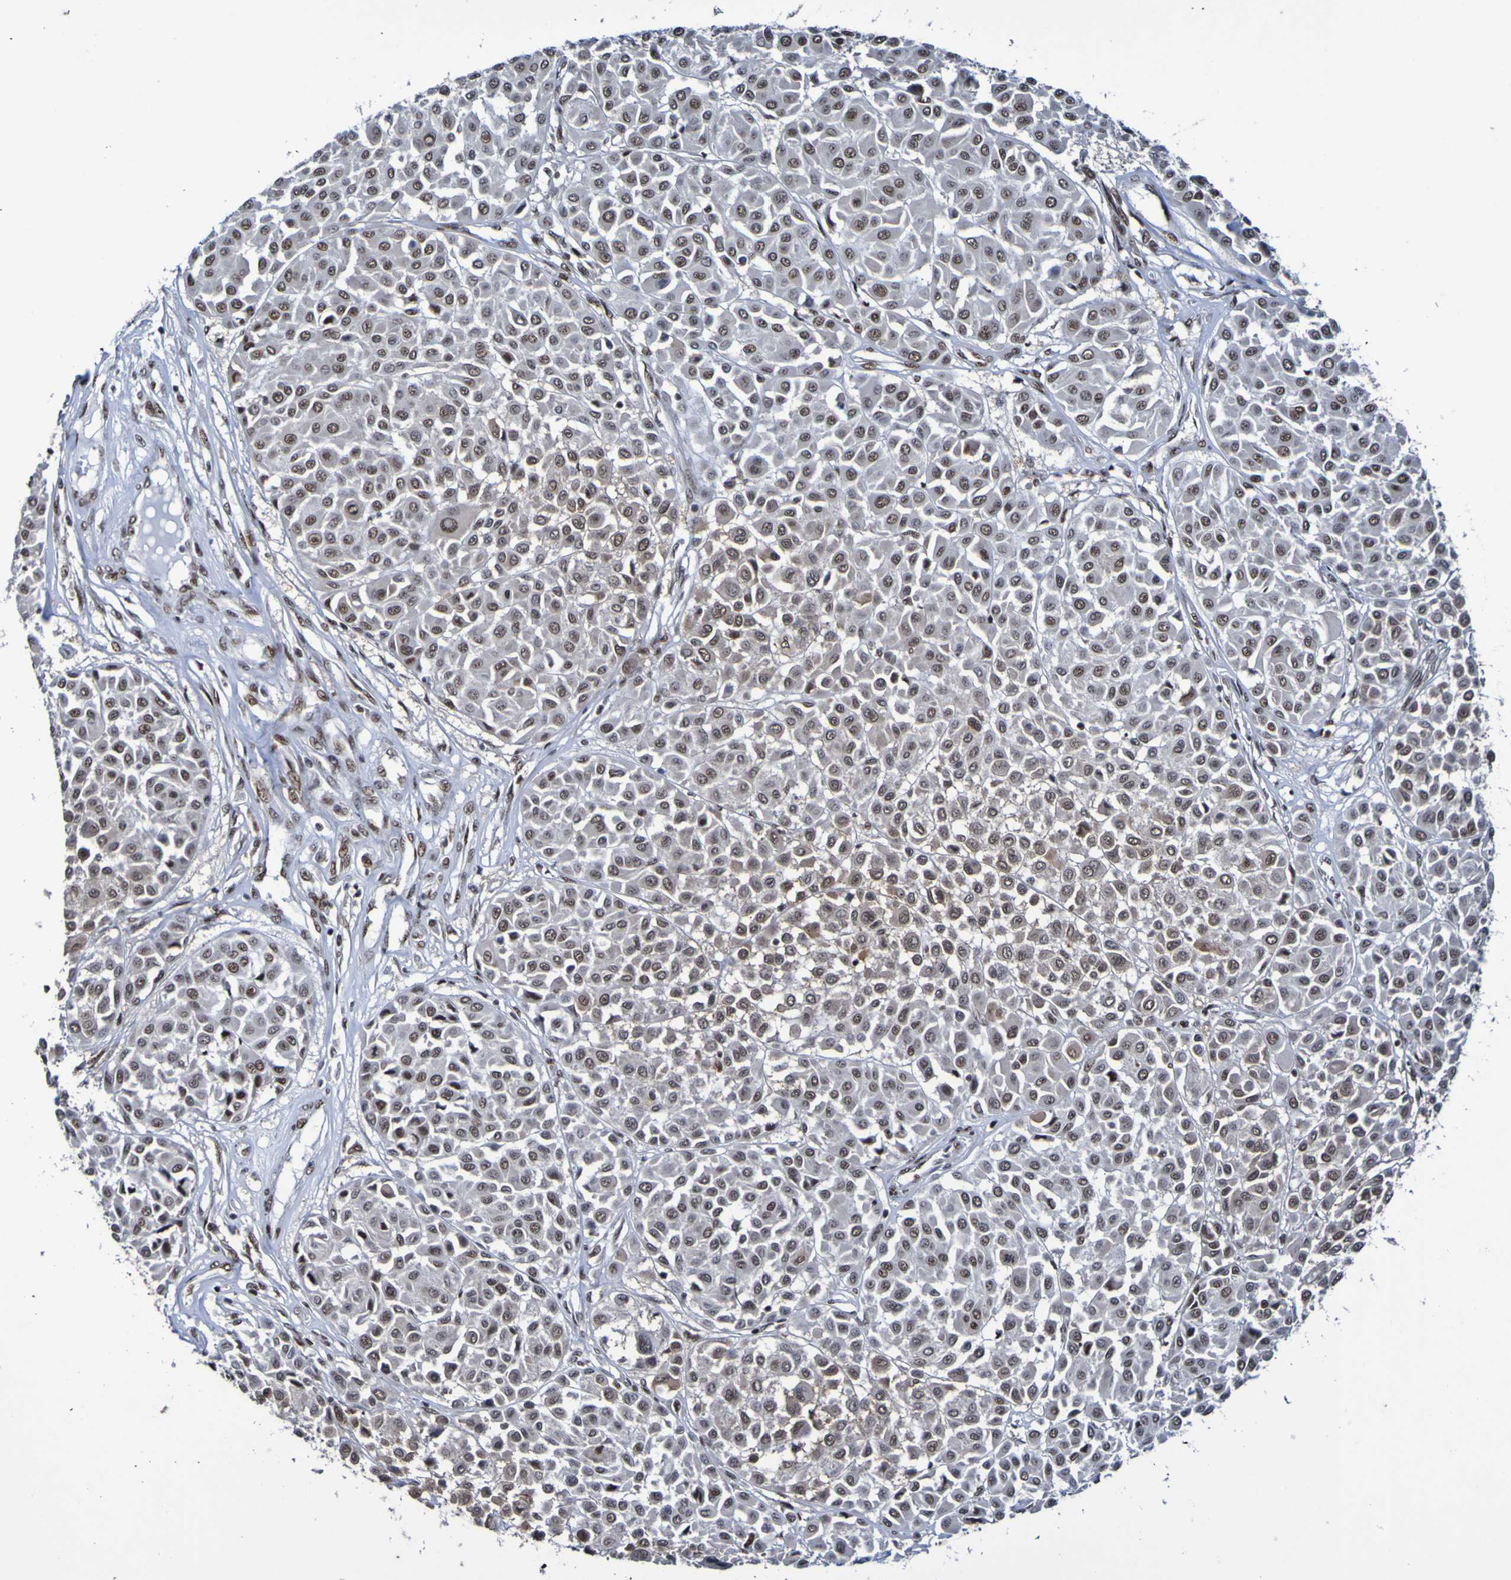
{"staining": {"intensity": "weak", "quantity": "25%-75%", "location": "cytoplasmic/membranous,nuclear"}, "tissue": "melanoma", "cell_type": "Tumor cells", "image_type": "cancer", "snomed": [{"axis": "morphology", "description": "Malignant melanoma, Metastatic site"}, {"axis": "topography", "description": "Soft tissue"}], "caption": "A low amount of weak cytoplasmic/membranous and nuclear staining is present in approximately 25%-75% of tumor cells in malignant melanoma (metastatic site) tissue.", "gene": "CDC5L", "patient": {"sex": "male", "age": 41}}